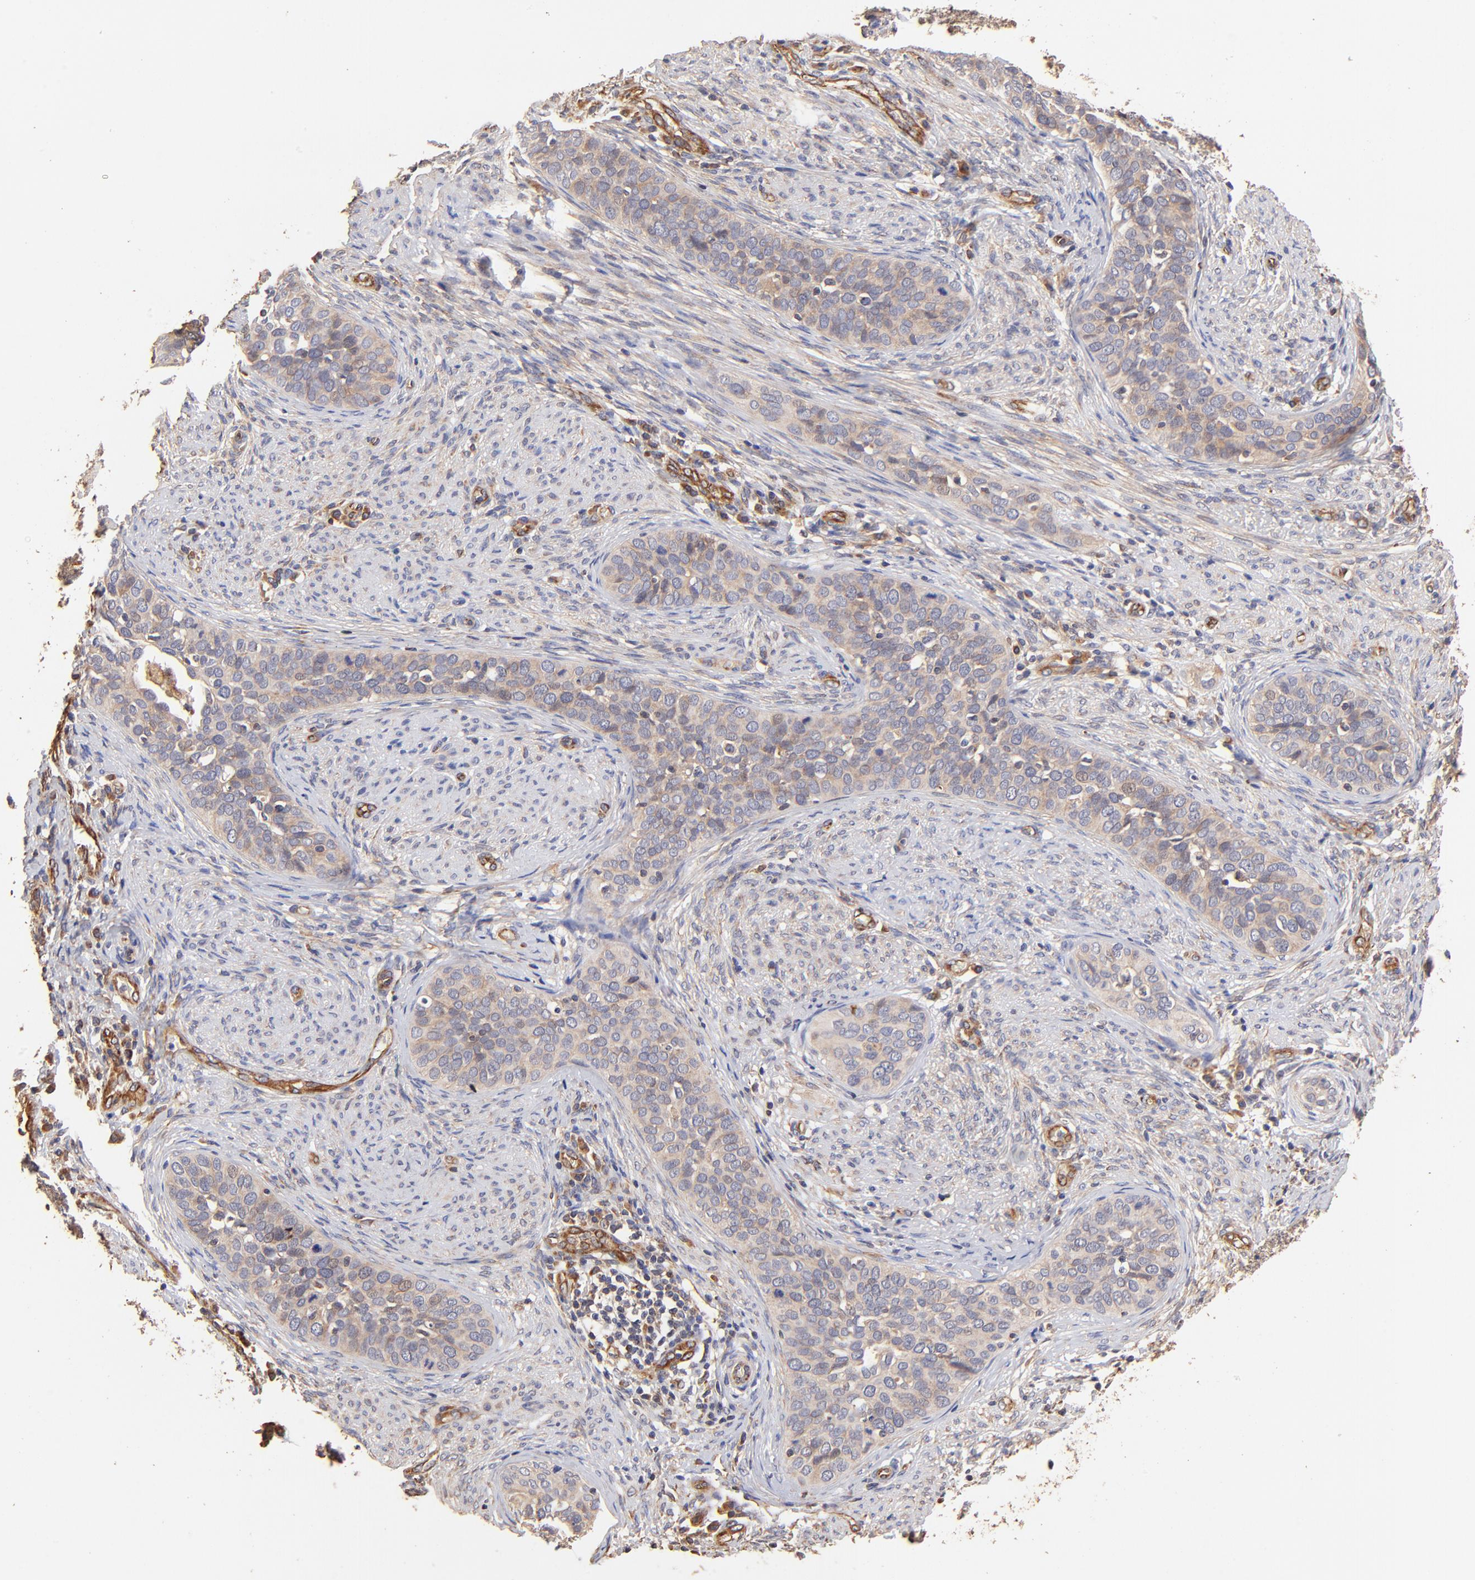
{"staining": {"intensity": "weak", "quantity": ">75%", "location": "cytoplasmic/membranous"}, "tissue": "cervical cancer", "cell_type": "Tumor cells", "image_type": "cancer", "snomed": [{"axis": "morphology", "description": "Squamous cell carcinoma, NOS"}, {"axis": "topography", "description": "Cervix"}], "caption": "A high-resolution photomicrograph shows immunohistochemistry (IHC) staining of squamous cell carcinoma (cervical), which shows weak cytoplasmic/membranous staining in about >75% of tumor cells.", "gene": "TNFAIP3", "patient": {"sex": "female", "age": 31}}